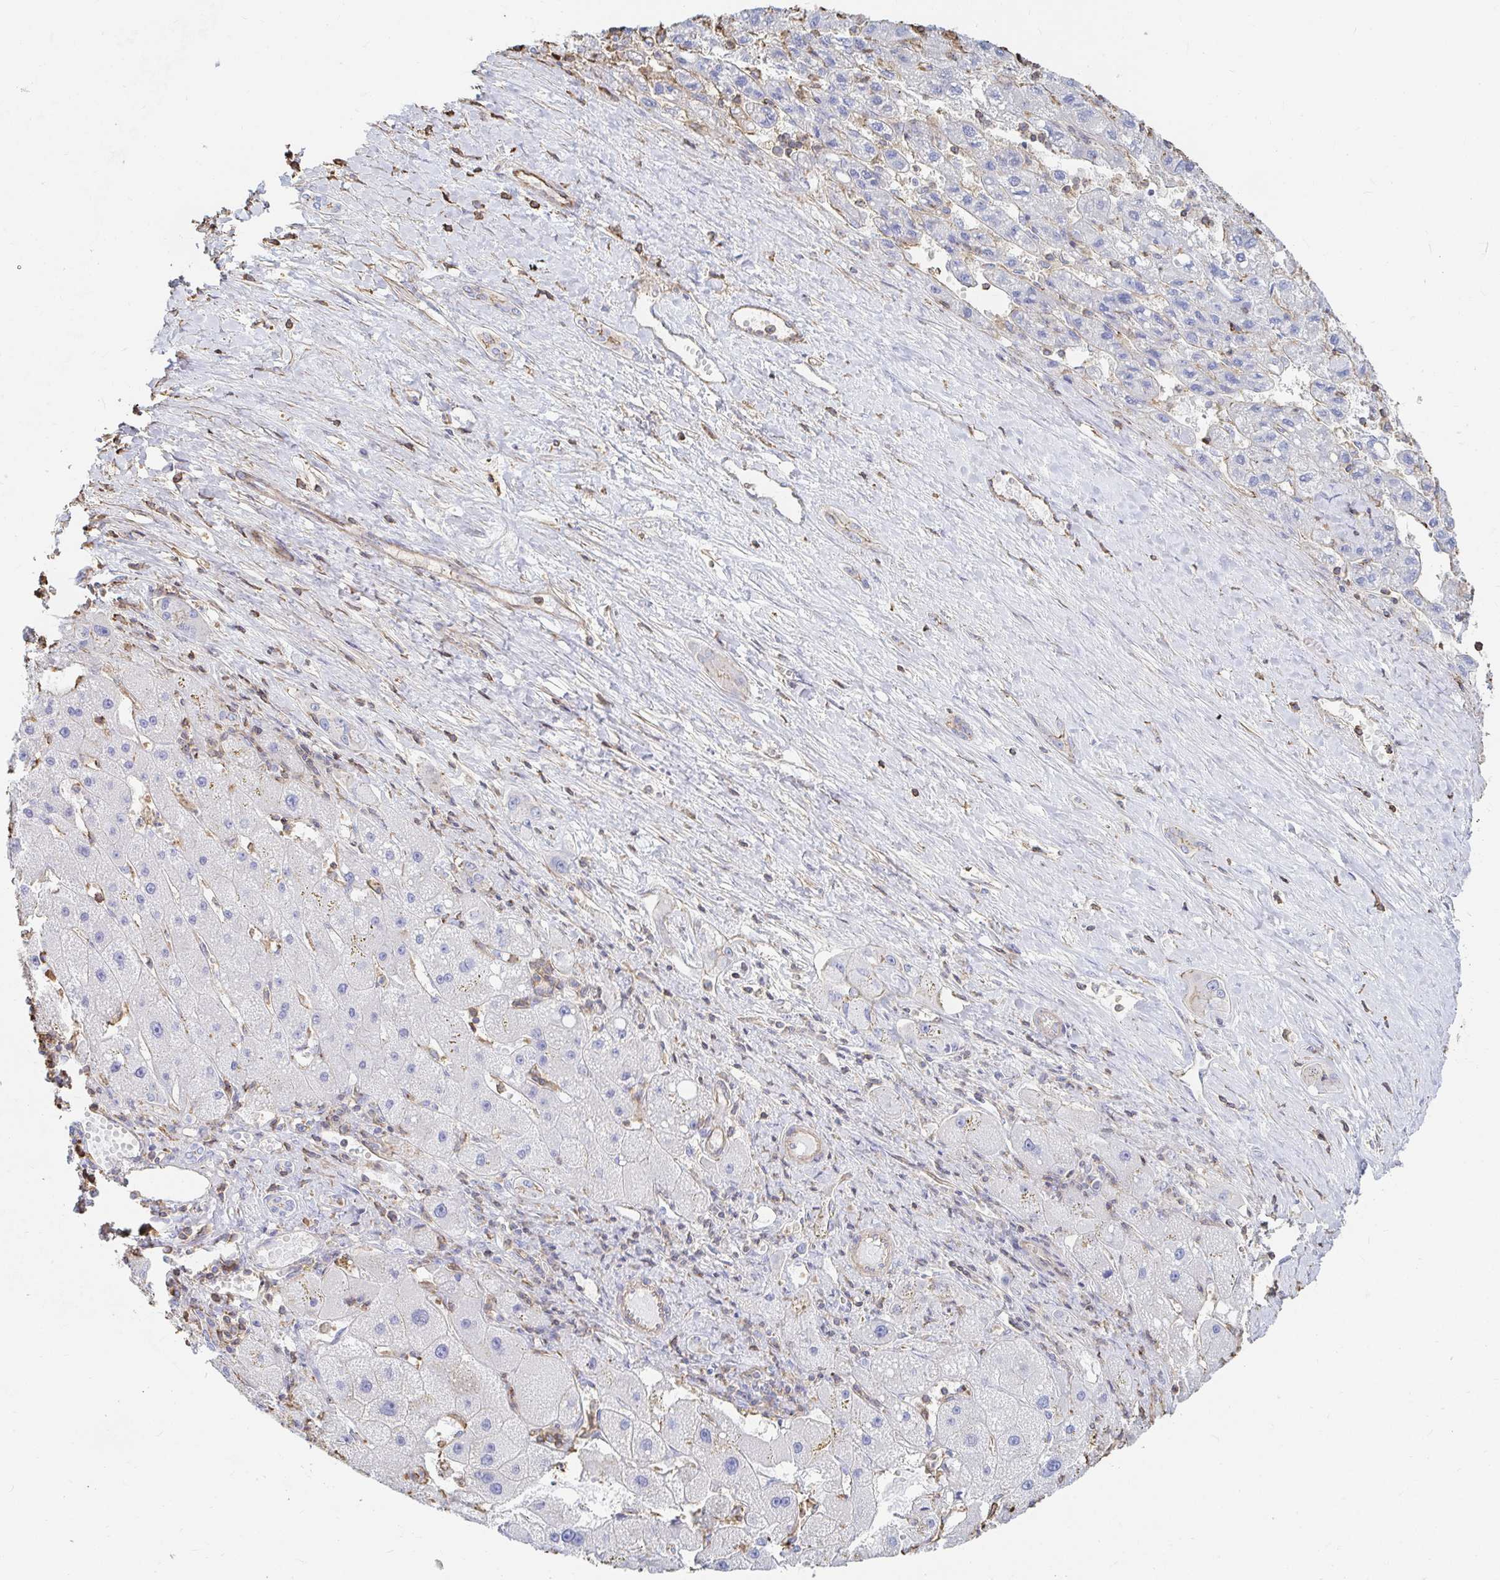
{"staining": {"intensity": "negative", "quantity": "none", "location": "none"}, "tissue": "liver cancer", "cell_type": "Tumor cells", "image_type": "cancer", "snomed": [{"axis": "morphology", "description": "Carcinoma, Hepatocellular, NOS"}, {"axis": "topography", "description": "Liver"}], "caption": "Immunohistochemistry (IHC) of liver hepatocellular carcinoma shows no staining in tumor cells. (DAB (3,3'-diaminobenzidine) immunohistochemistry (IHC), high magnification).", "gene": "PTPN14", "patient": {"sex": "female", "age": 82}}